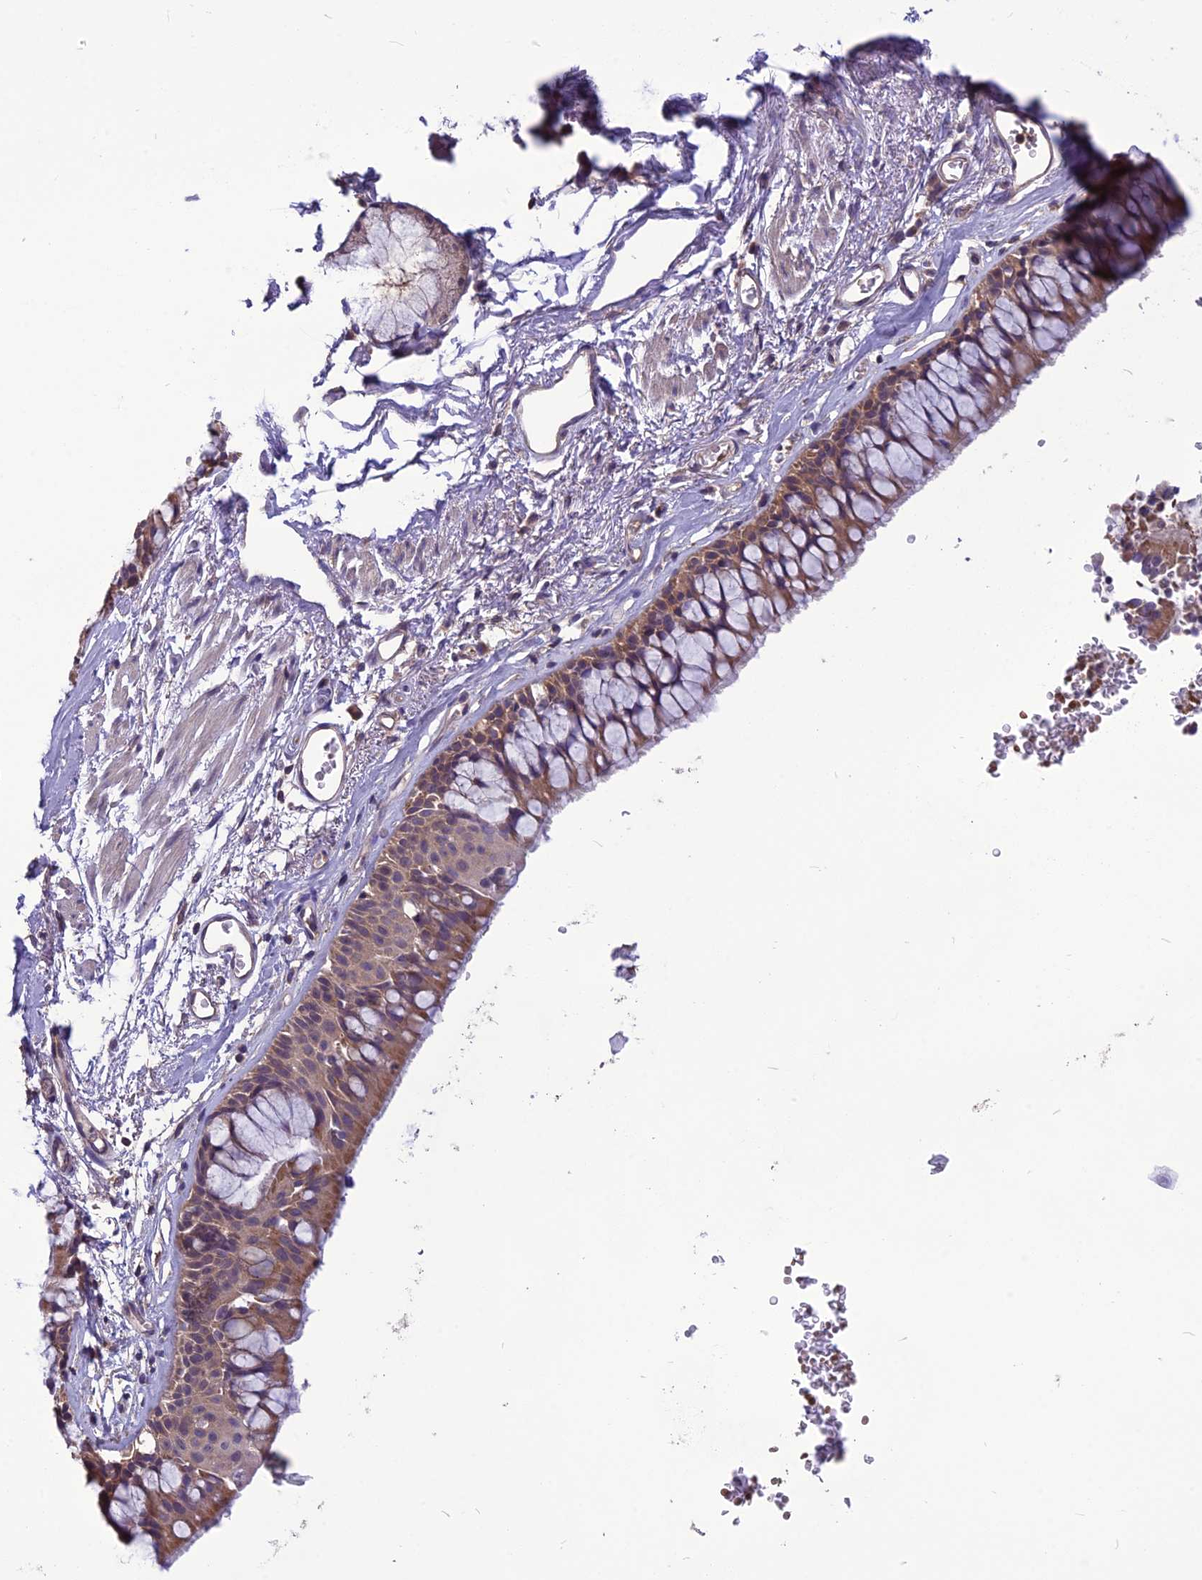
{"staining": {"intensity": "moderate", "quantity": ">75%", "location": "cytoplasmic/membranous"}, "tissue": "bronchus", "cell_type": "Respiratory epithelial cells", "image_type": "normal", "snomed": [{"axis": "morphology", "description": "Normal tissue, NOS"}, {"axis": "morphology", "description": "Inflammation, NOS"}, {"axis": "topography", "description": "Cartilage tissue"}, {"axis": "topography", "description": "Bronchus"}, {"axis": "topography", "description": "Lung"}], "caption": "IHC (DAB (3,3'-diaminobenzidine)) staining of unremarkable bronchus shows moderate cytoplasmic/membranous protein expression in approximately >75% of respiratory epithelial cells. The staining was performed using DAB (3,3'-diaminobenzidine) to visualize the protein expression in brown, while the nuclei were stained in blue with hematoxylin (Magnification: 20x).", "gene": "PSMF1", "patient": {"sex": "female", "age": 64}}